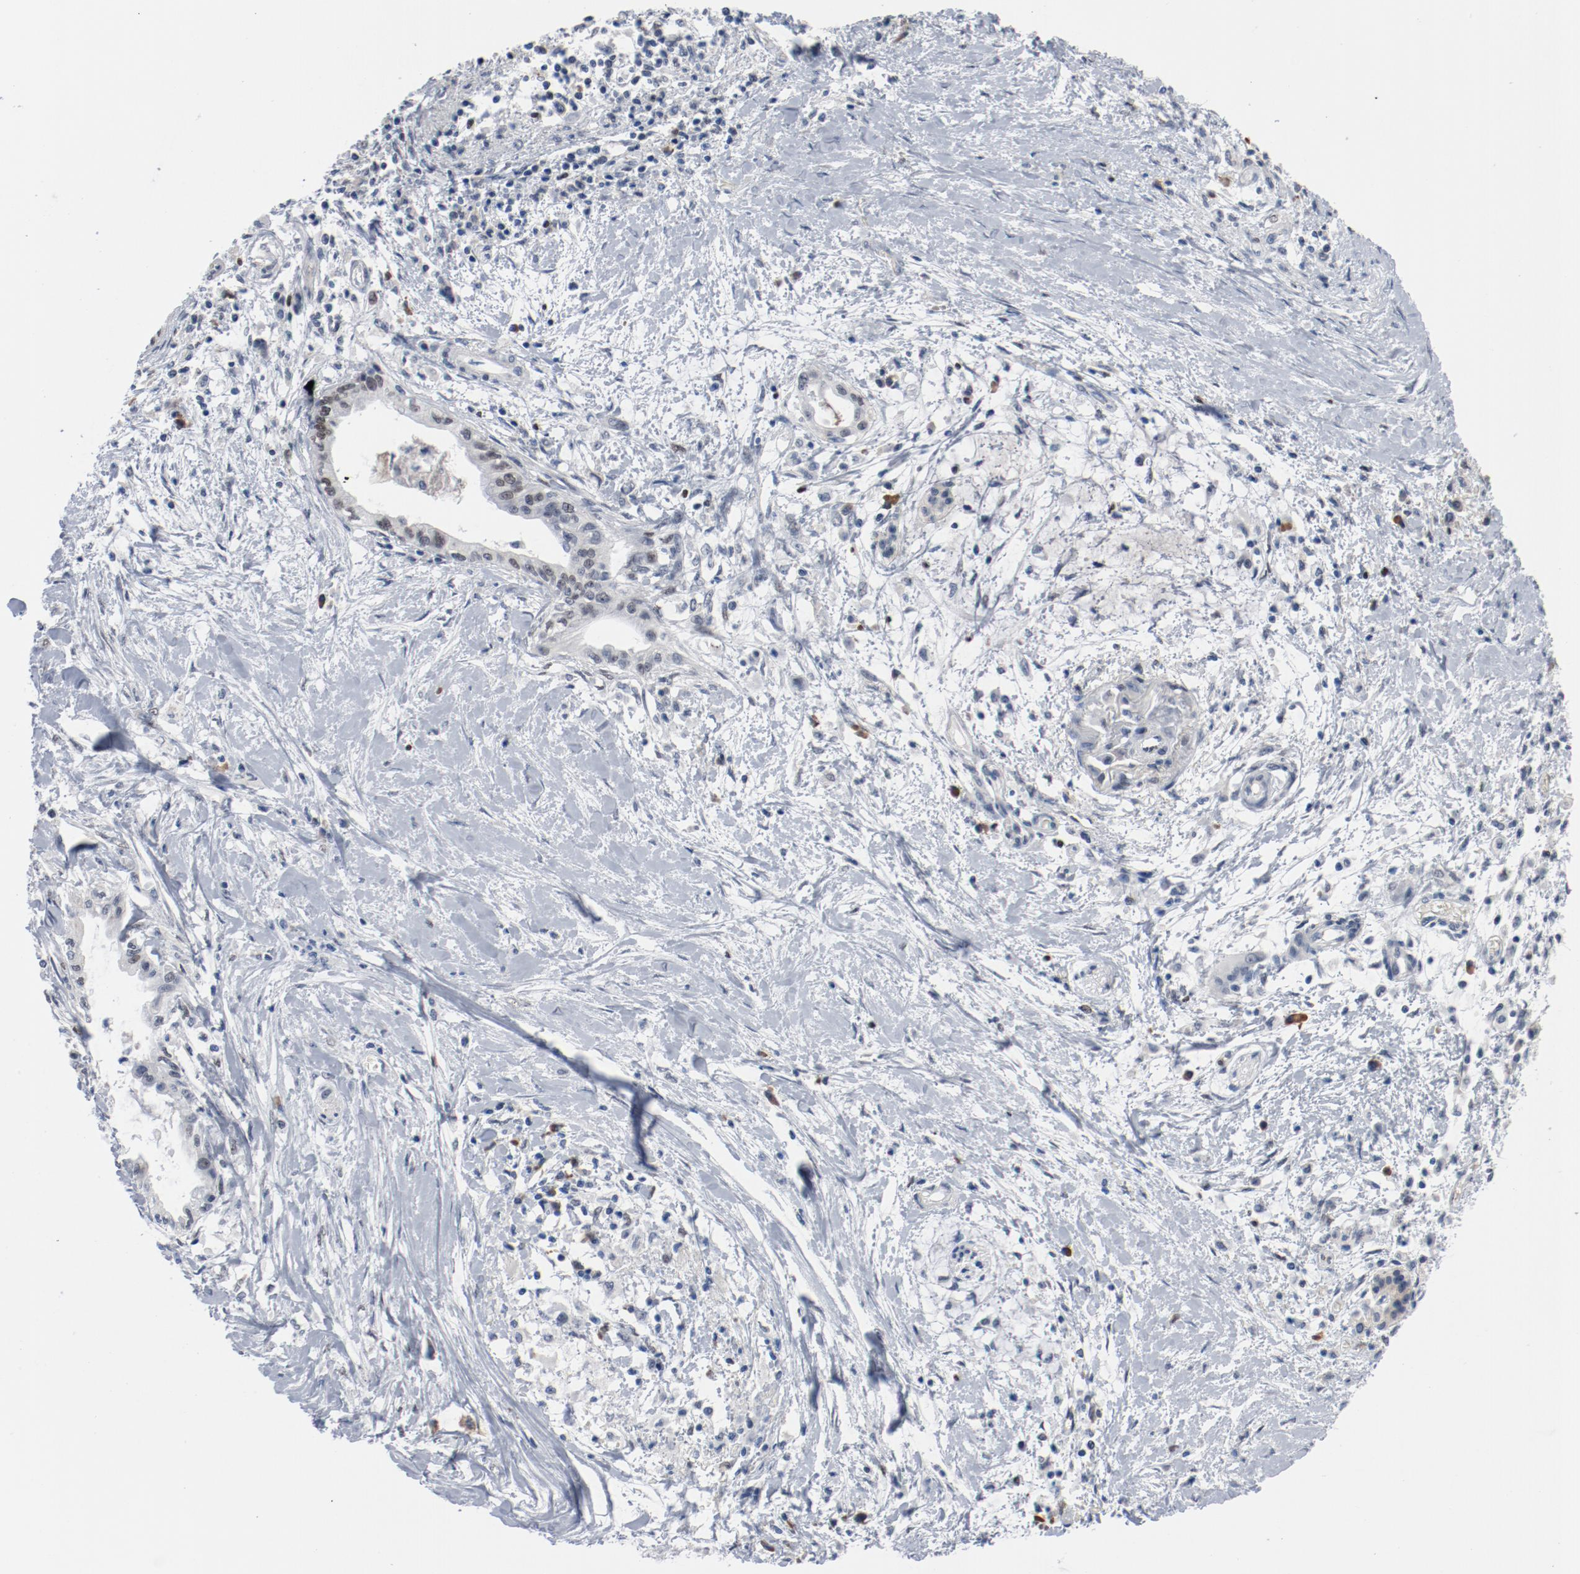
{"staining": {"intensity": "negative", "quantity": "none", "location": "none"}, "tissue": "pancreatic cancer", "cell_type": "Tumor cells", "image_type": "cancer", "snomed": [{"axis": "morphology", "description": "Adenocarcinoma, NOS"}, {"axis": "topography", "description": "Pancreas"}], "caption": "Adenocarcinoma (pancreatic) was stained to show a protein in brown. There is no significant expression in tumor cells.", "gene": "FOXP1", "patient": {"sex": "female", "age": 64}}